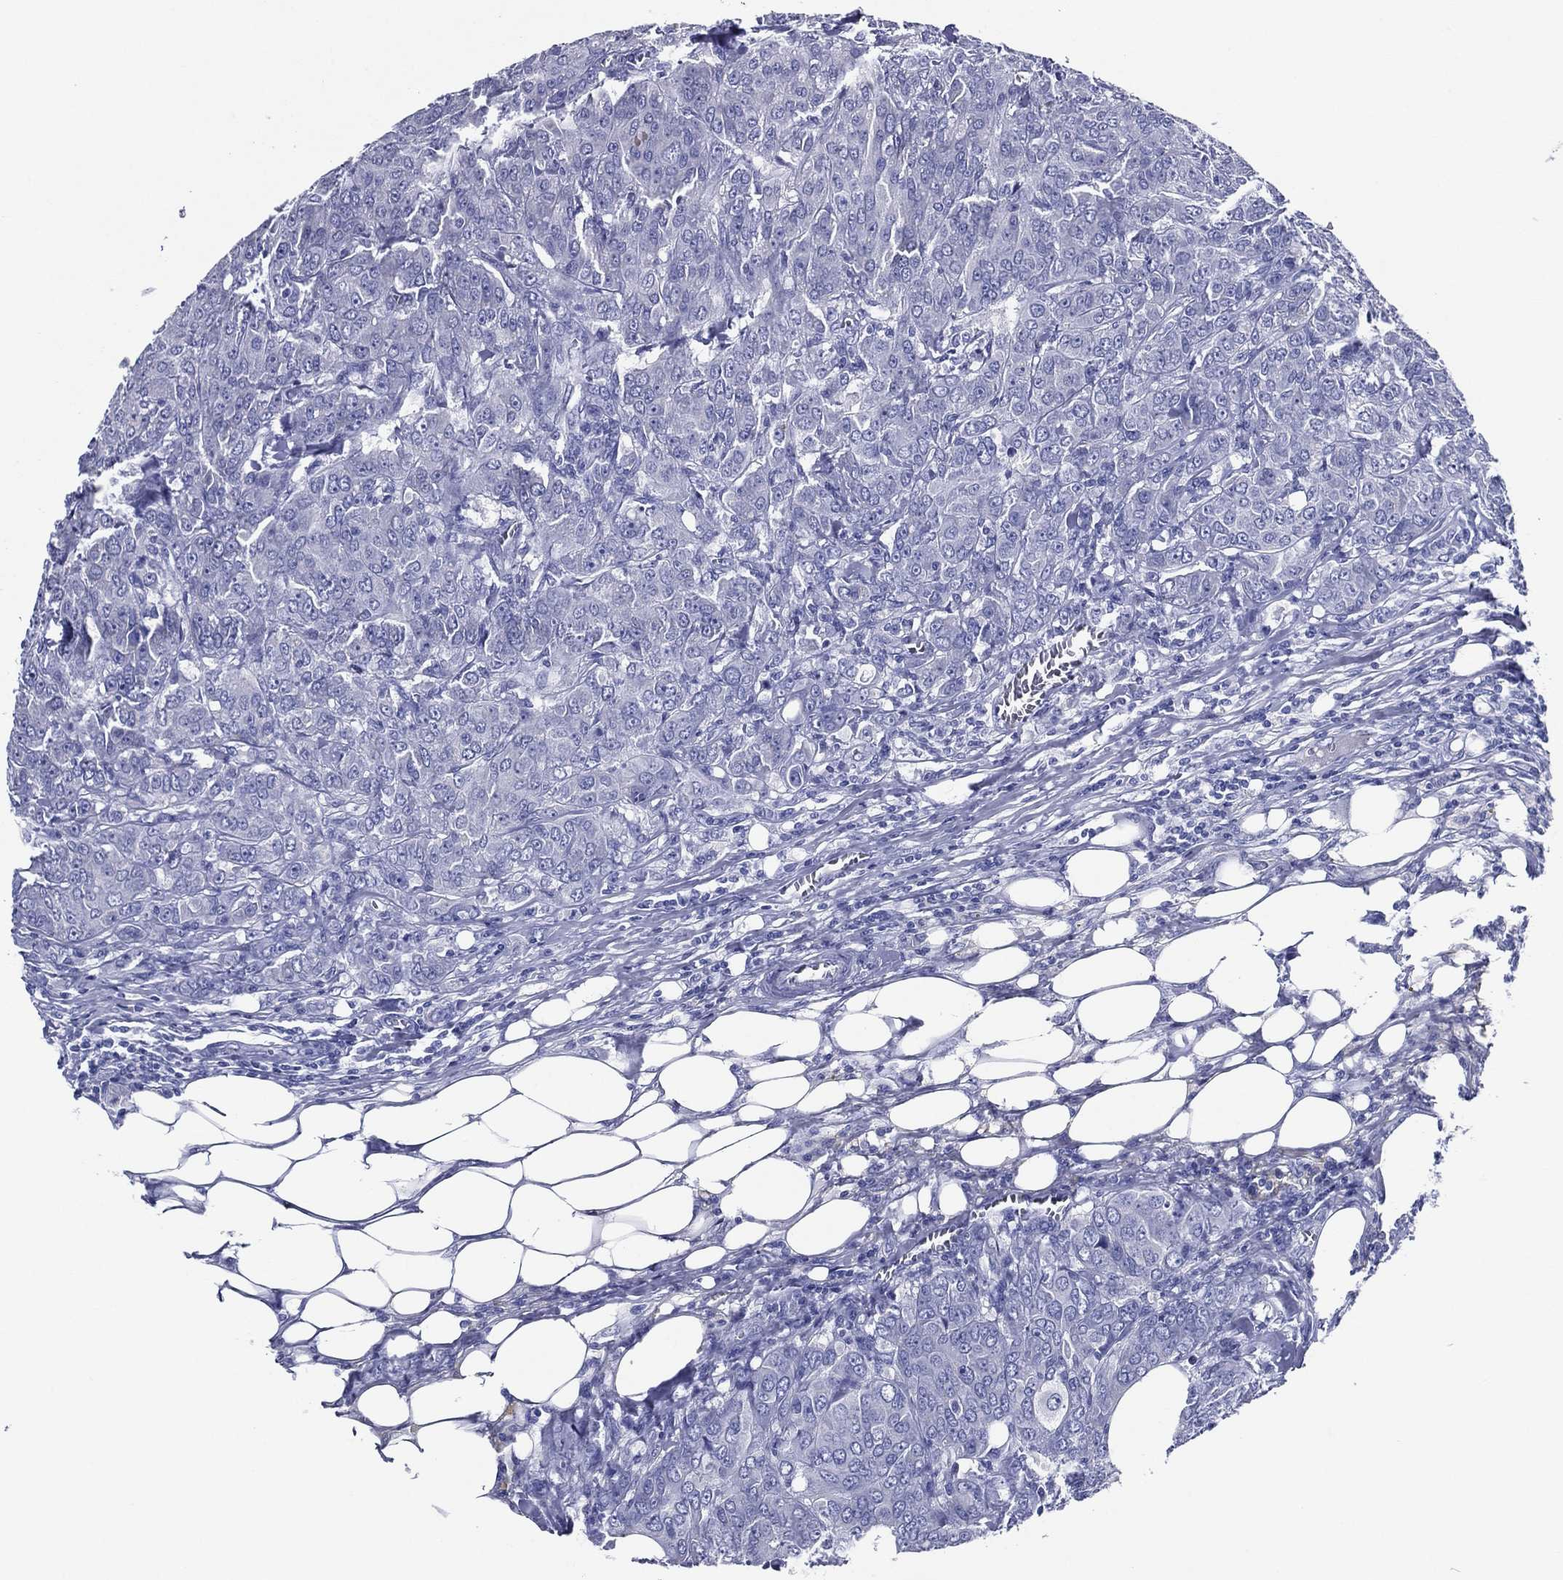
{"staining": {"intensity": "negative", "quantity": "none", "location": "none"}, "tissue": "breast cancer", "cell_type": "Tumor cells", "image_type": "cancer", "snomed": [{"axis": "morphology", "description": "Duct carcinoma"}, {"axis": "topography", "description": "Breast"}], "caption": "The micrograph demonstrates no significant expression in tumor cells of breast cancer (invasive ductal carcinoma).", "gene": "ACE2", "patient": {"sex": "female", "age": 43}}